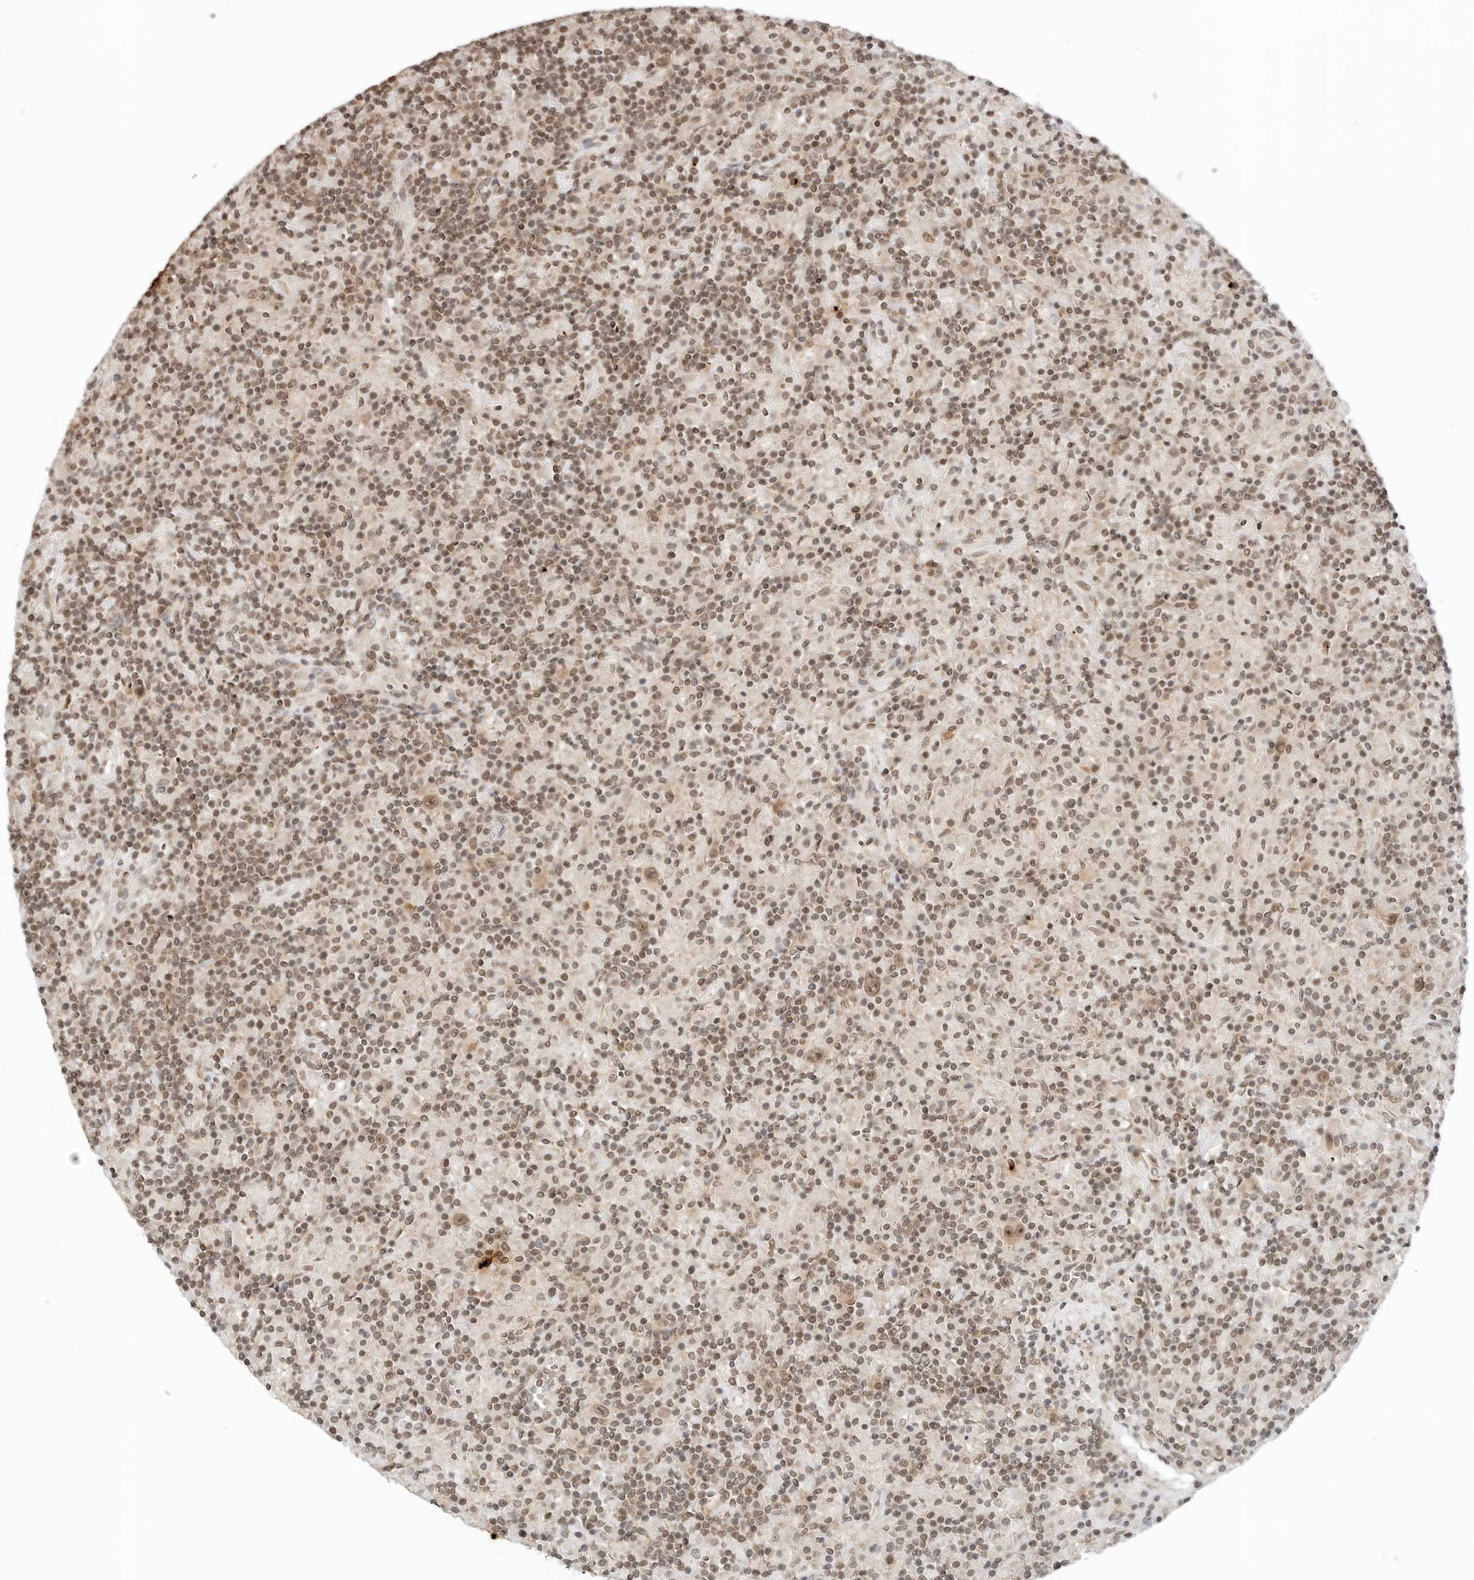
{"staining": {"intensity": "moderate", "quantity": ">75%", "location": "nuclear"}, "tissue": "lymphoma", "cell_type": "Tumor cells", "image_type": "cancer", "snomed": [{"axis": "morphology", "description": "Hodgkin's disease, NOS"}, {"axis": "topography", "description": "Lymph node"}], "caption": "The photomicrograph displays a brown stain indicating the presence of a protein in the nuclear of tumor cells in lymphoma.", "gene": "METAP1", "patient": {"sex": "male", "age": 70}}